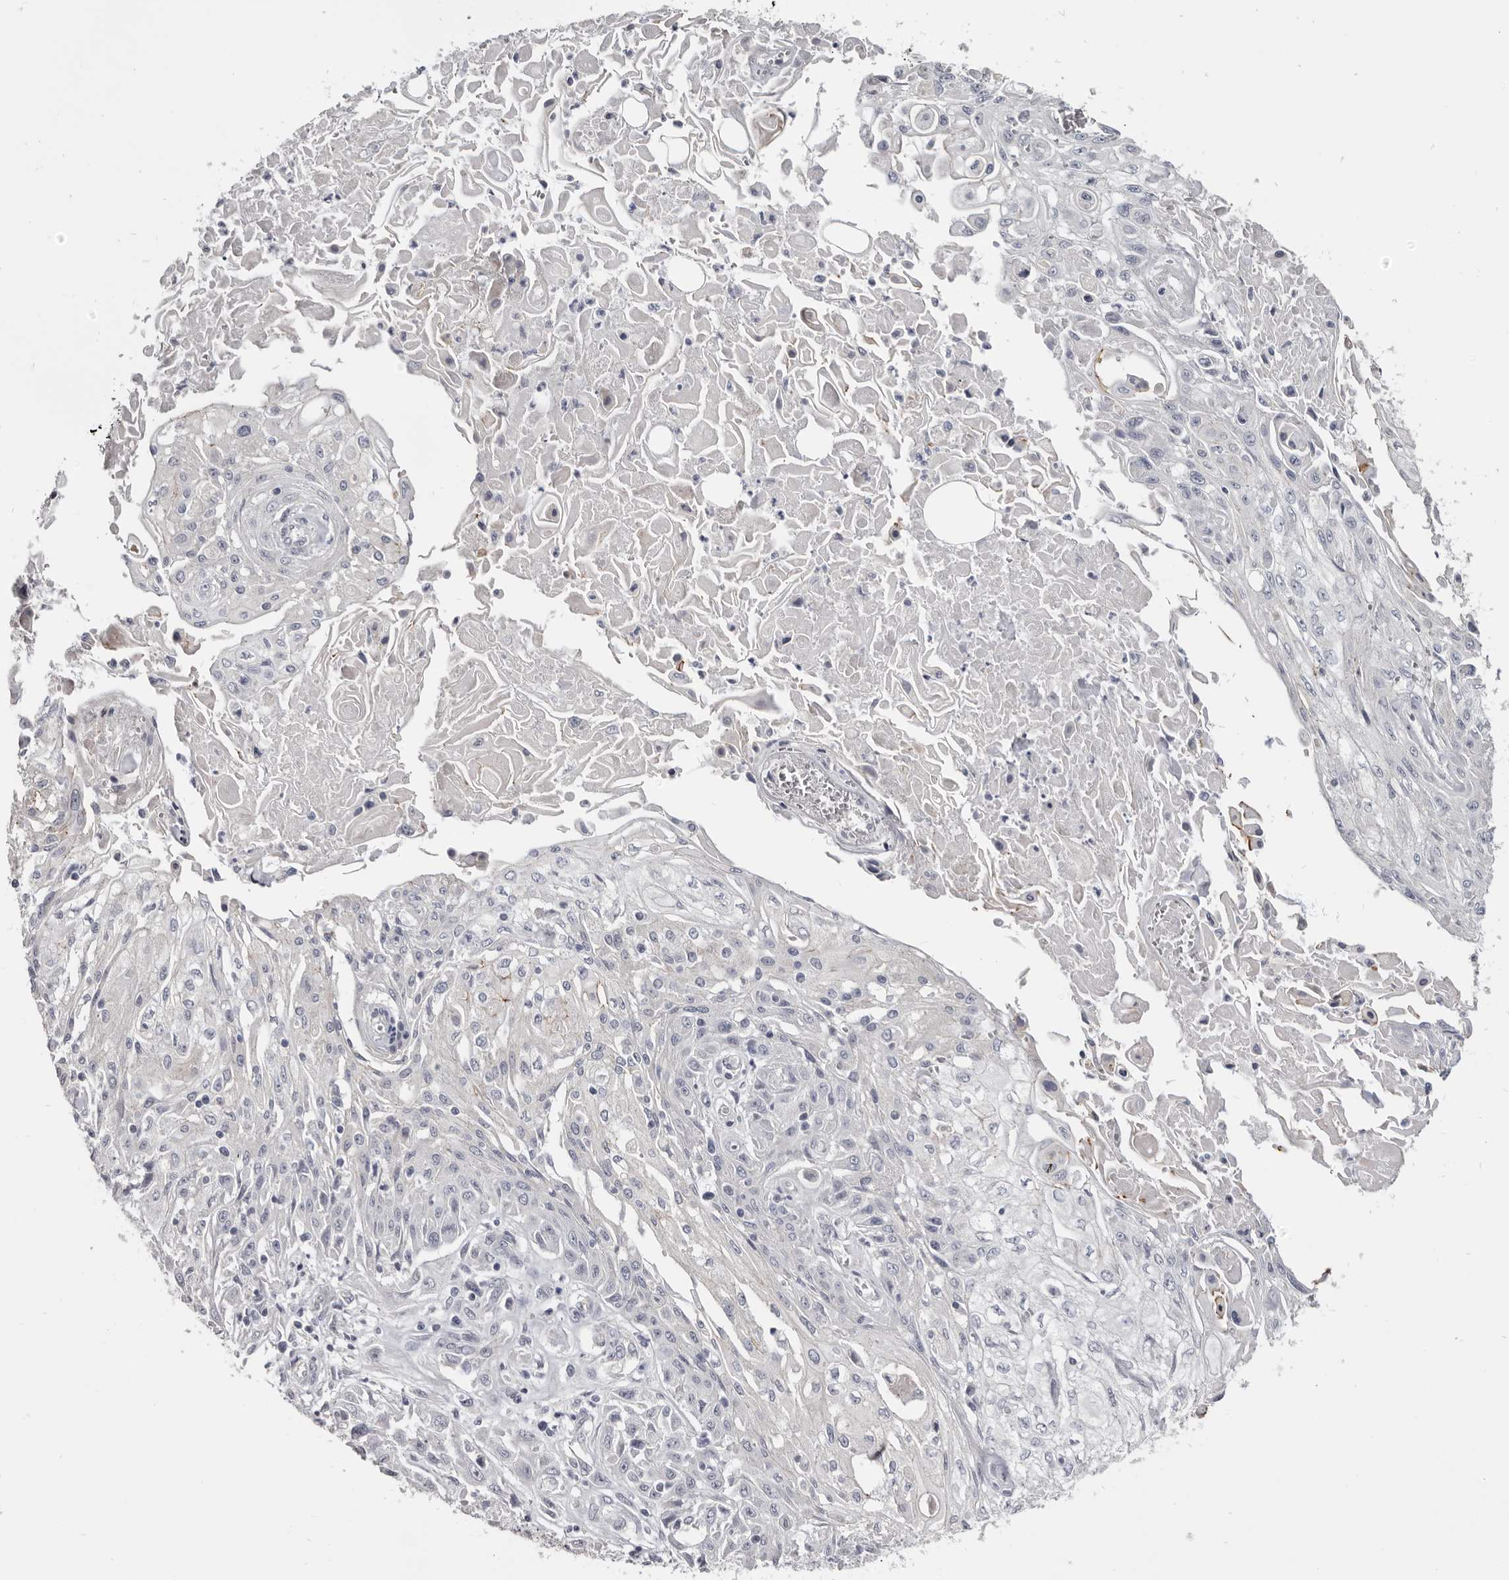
{"staining": {"intensity": "negative", "quantity": "none", "location": "none"}, "tissue": "skin cancer", "cell_type": "Tumor cells", "image_type": "cancer", "snomed": [{"axis": "morphology", "description": "Squamous cell carcinoma, NOS"}, {"axis": "morphology", "description": "Squamous cell carcinoma, metastatic, NOS"}, {"axis": "topography", "description": "Skin"}, {"axis": "topography", "description": "Lymph node"}], "caption": "A high-resolution histopathology image shows immunohistochemistry (IHC) staining of skin squamous cell carcinoma, which displays no significant staining in tumor cells.", "gene": "CGN", "patient": {"sex": "male", "age": 75}}